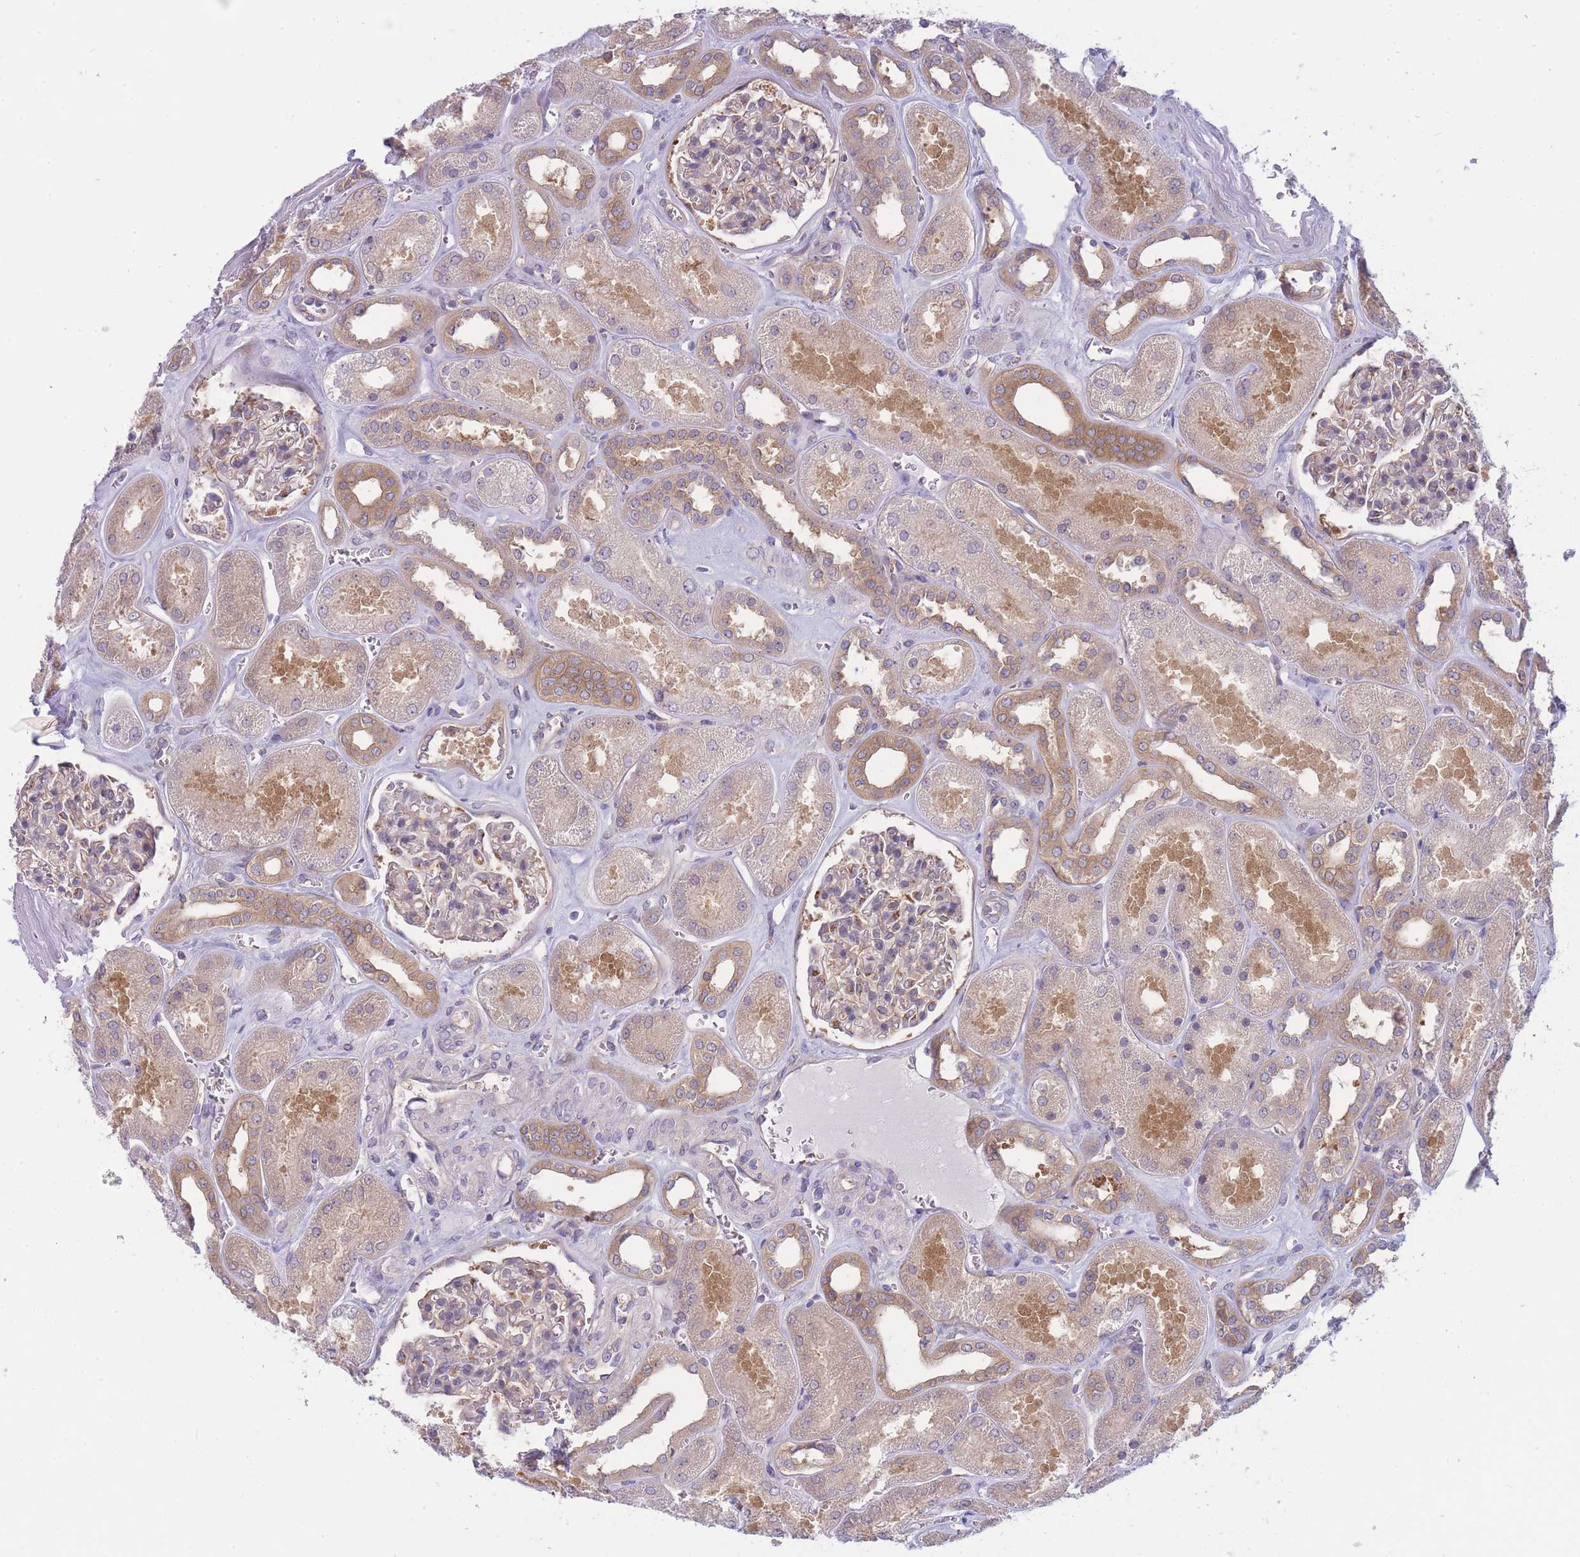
{"staining": {"intensity": "negative", "quantity": "none", "location": "none"}, "tissue": "kidney", "cell_type": "Cells in glomeruli", "image_type": "normal", "snomed": [{"axis": "morphology", "description": "Normal tissue, NOS"}, {"axis": "morphology", "description": "Adenocarcinoma, NOS"}, {"axis": "topography", "description": "Kidney"}], "caption": "The micrograph displays no staining of cells in glomeruli in unremarkable kidney.", "gene": "PFDN6", "patient": {"sex": "female", "age": 68}}